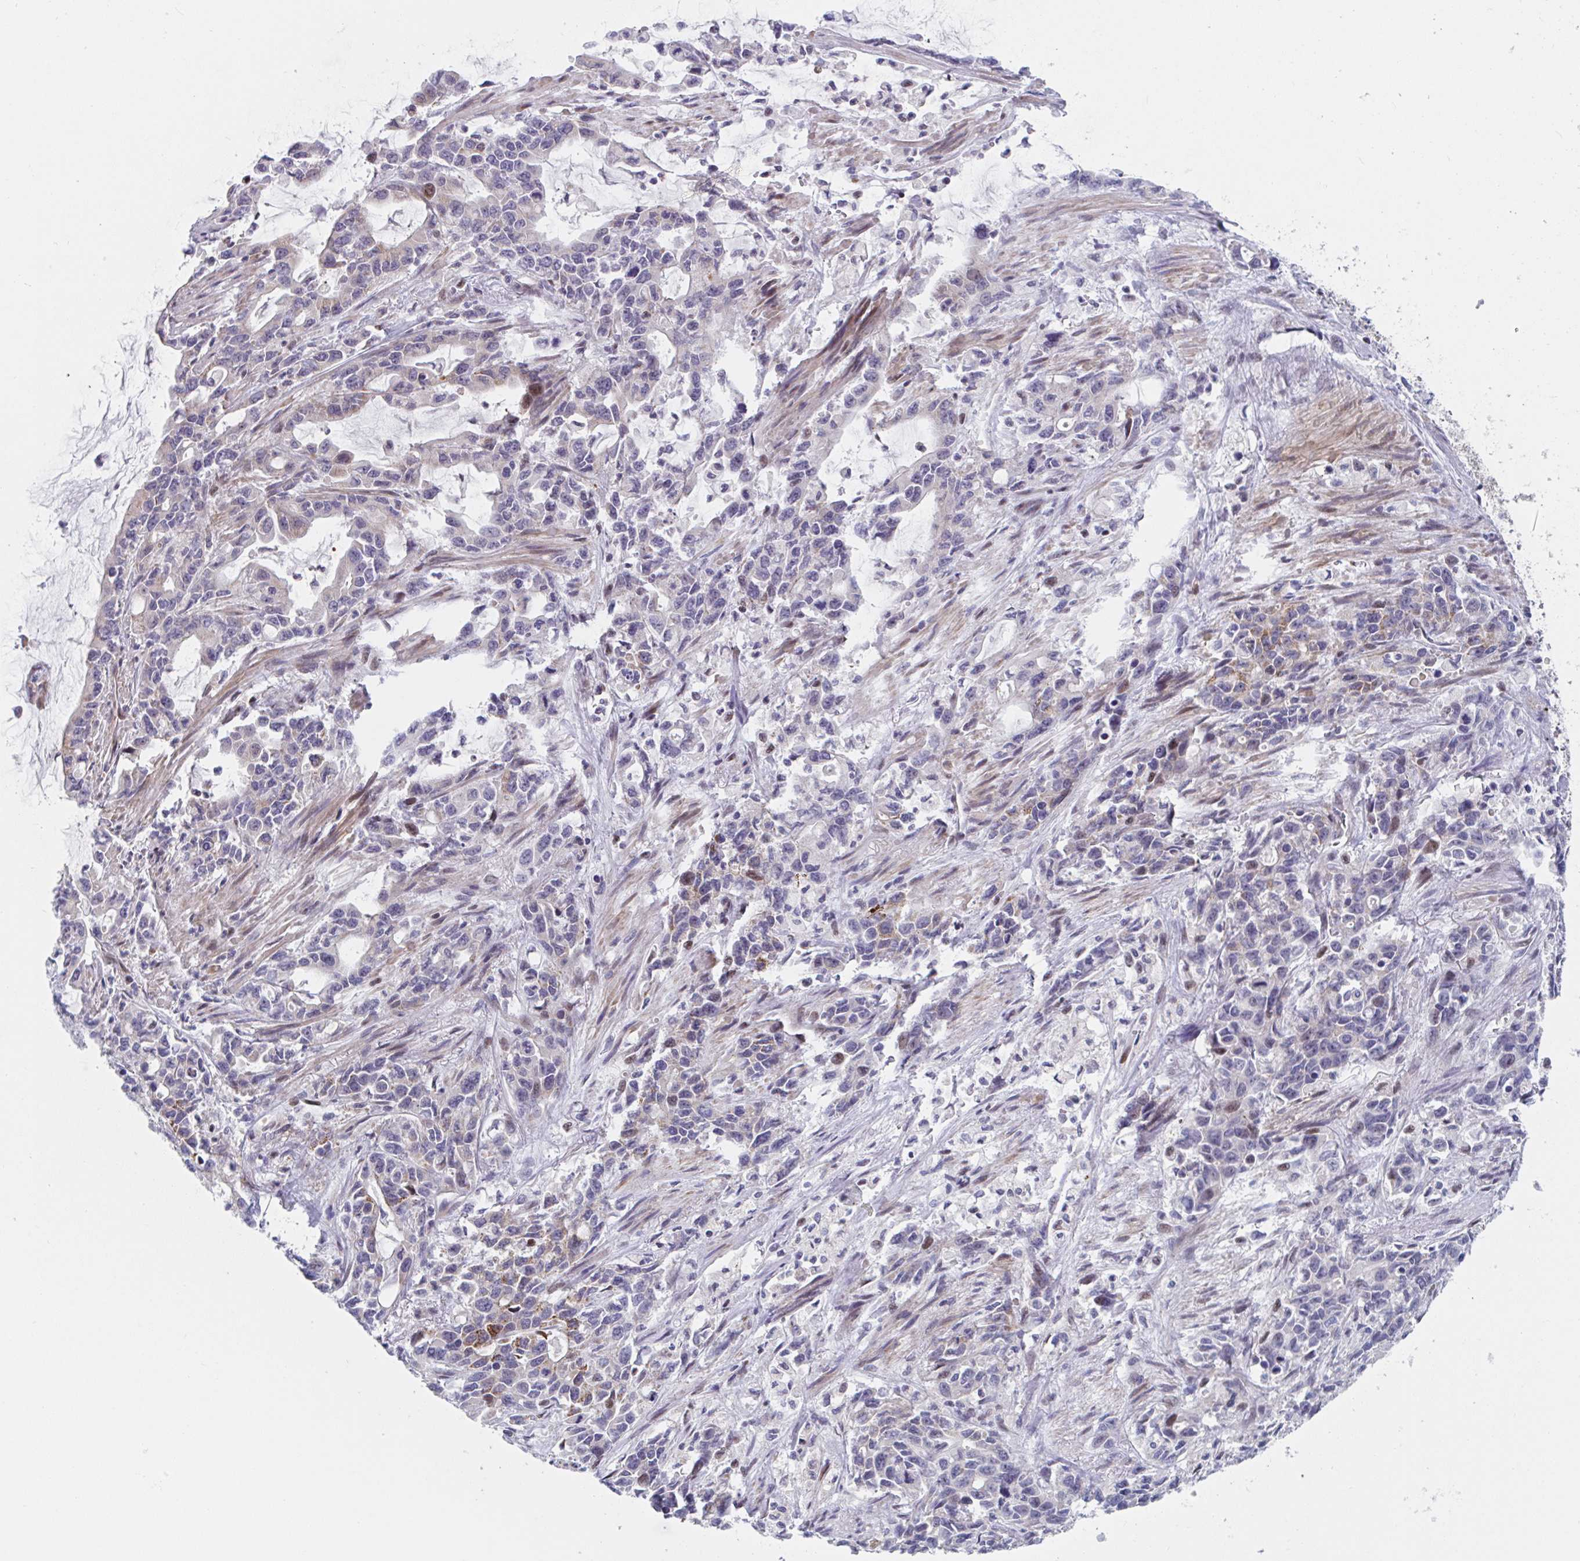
{"staining": {"intensity": "weak", "quantity": "<25%", "location": "cytoplasmic/membranous,nuclear"}, "tissue": "stomach cancer", "cell_type": "Tumor cells", "image_type": "cancer", "snomed": [{"axis": "morphology", "description": "Adenocarcinoma, NOS"}, {"axis": "topography", "description": "Stomach, upper"}], "caption": "IHC of human adenocarcinoma (stomach) exhibits no expression in tumor cells.", "gene": "DUXA", "patient": {"sex": "male", "age": 85}}